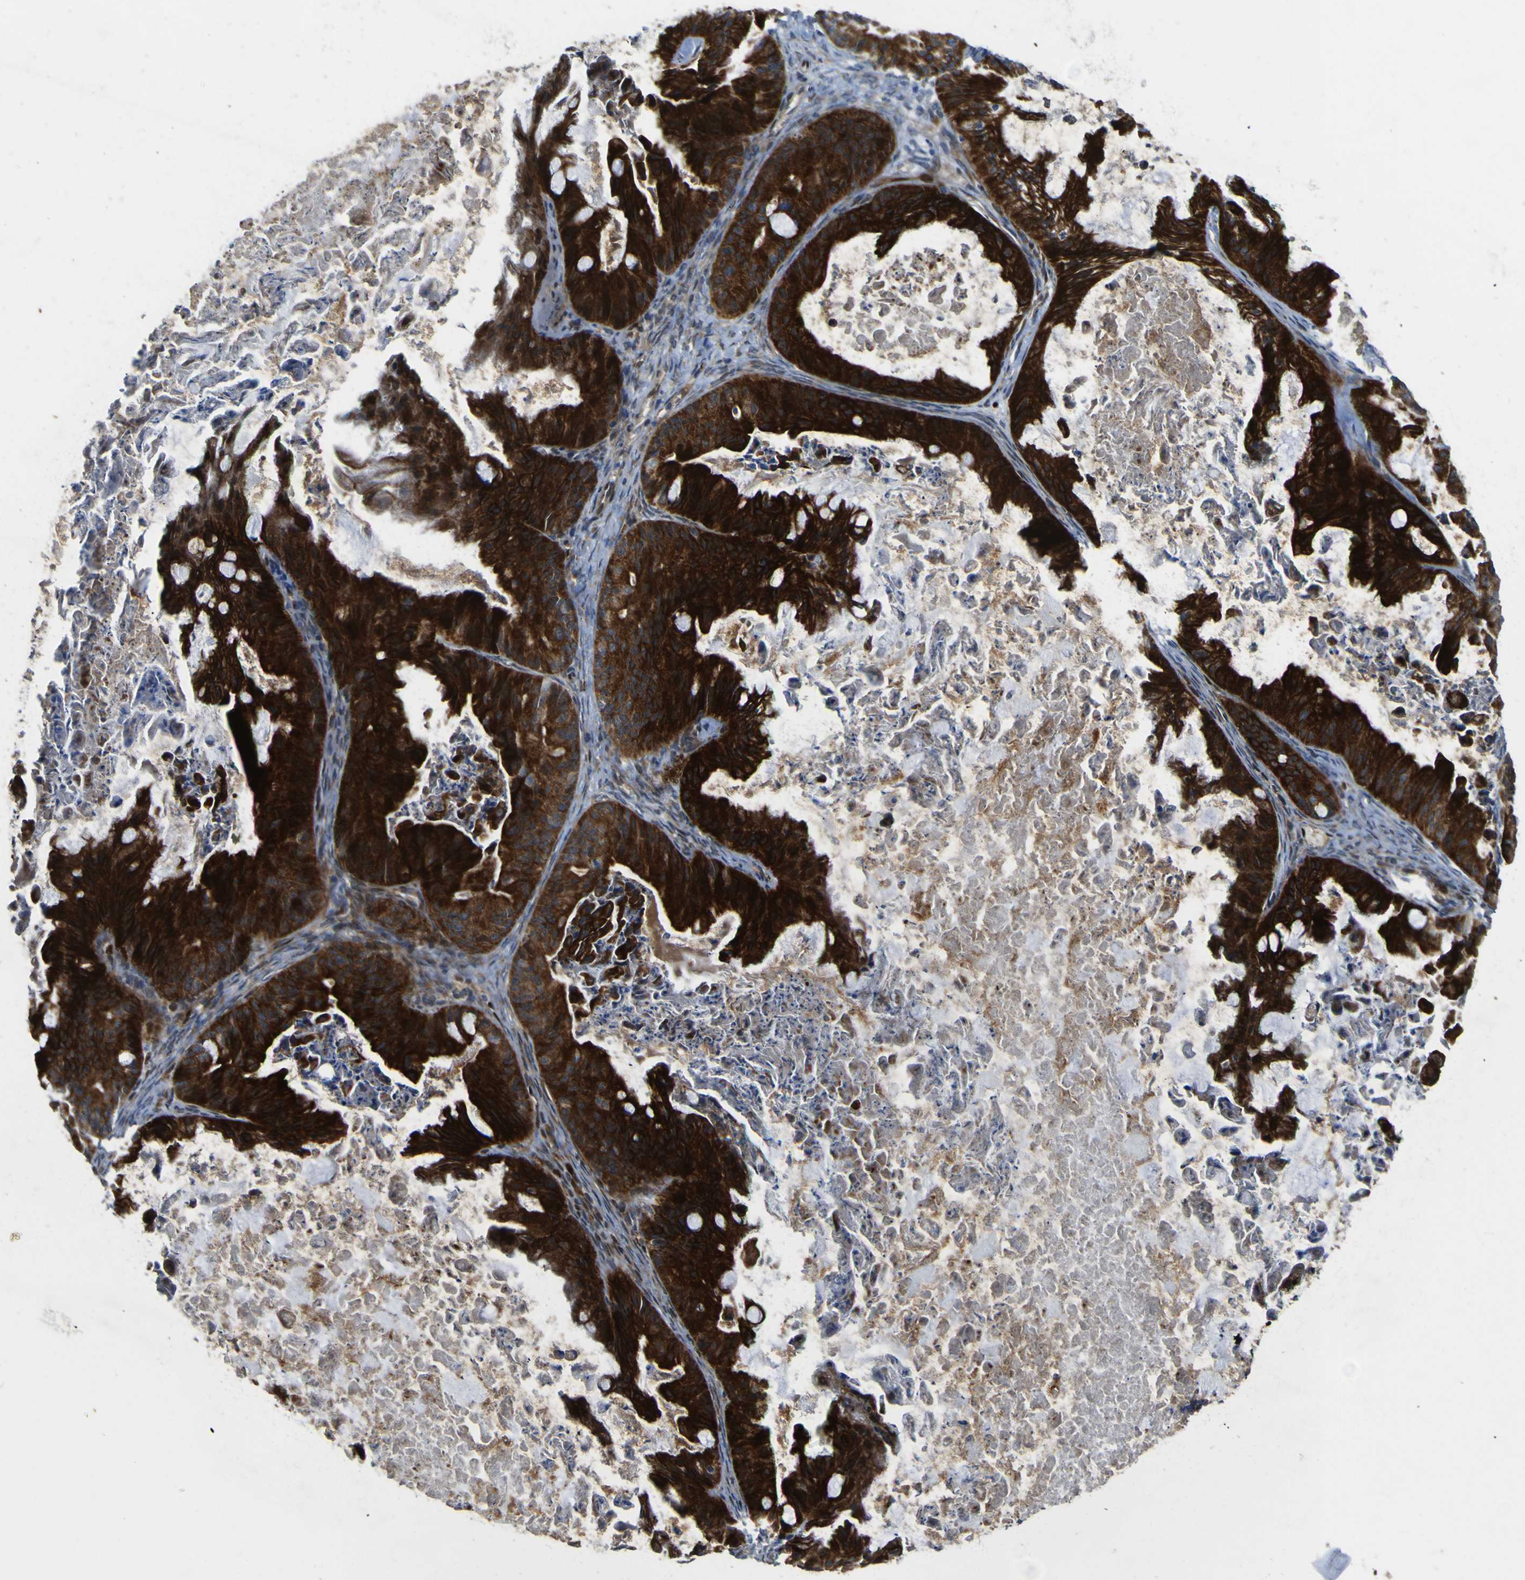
{"staining": {"intensity": "strong", "quantity": ">75%", "location": "cytoplasmic/membranous"}, "tissue": "ovarian cancer", "cell_type": "Tumor cells", "image_type": "cancer", "snomed": [{"axis": "morphology", "description": "Cystadenocarcinoma, mucinous, NOS"}, {"axis": "topography", "description": "Ovary"}], "caption": "Mucinous cystadenocarcinoma (ovarian) was stained to show a protein in brown. There is high levels of strong cytoplasmic/membranous expression in approximately >75% of tumor cells. (Brightfield microscopy of DAB IHC at high magnification).", "gene": "LBHD1", "patient": {"sex": "female", "age": 37}}